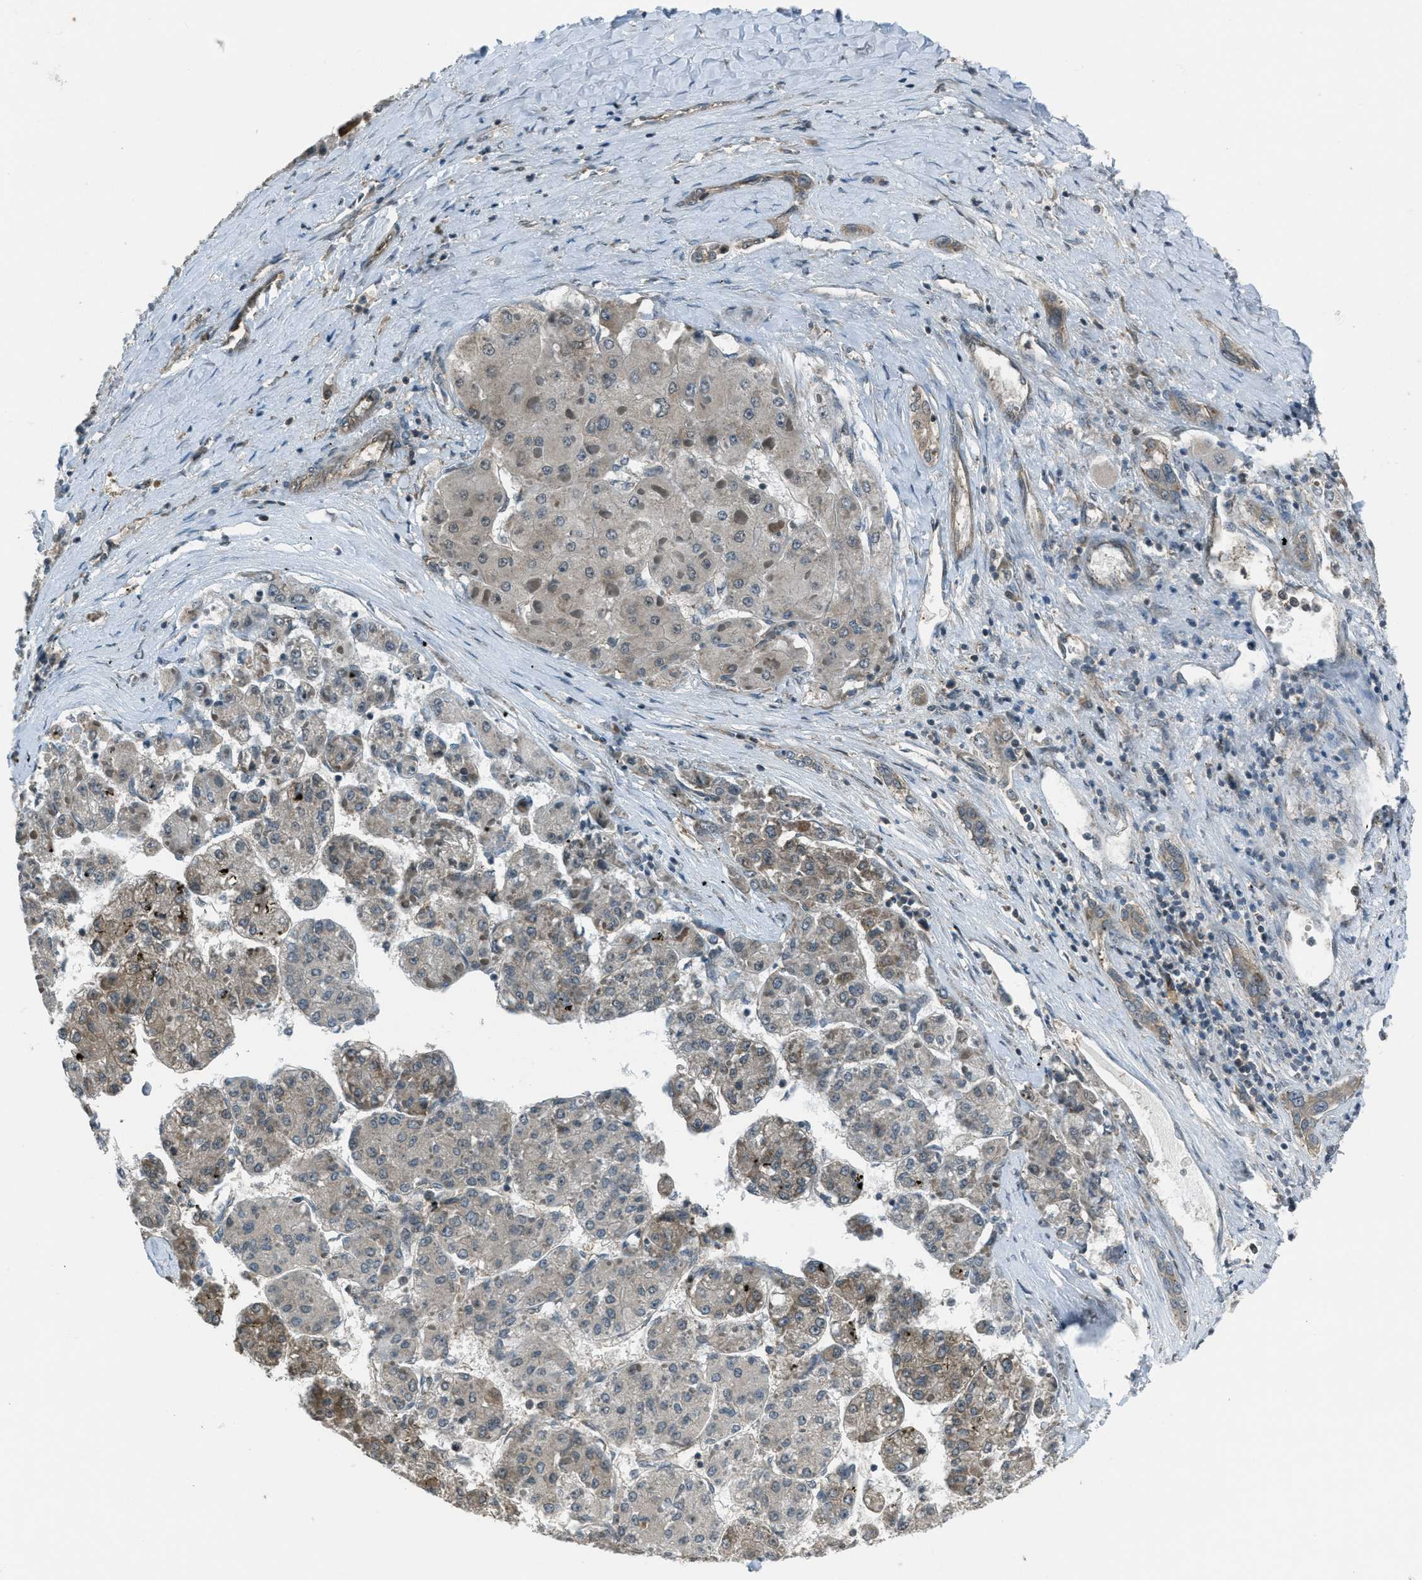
{"staining": {"intensity": "weak", "quantity": "<25%", "location": "cytoplasmic/membranous"}, "tissue": "liver cancer", "cell_type": "Tumor cells", "image_type": "cancer", "snomed": [{"axis": "morphology", "description": "Carcinoma, Hepatocellular, NOS"}, {"axis": "topography", "description": "Liver"}], "caption": "Tumor cells show no significant positivity in liver hepatocellular carcinoma.", "gene": "ASAP2", "patient": {"sex": "female", "age": 73}}